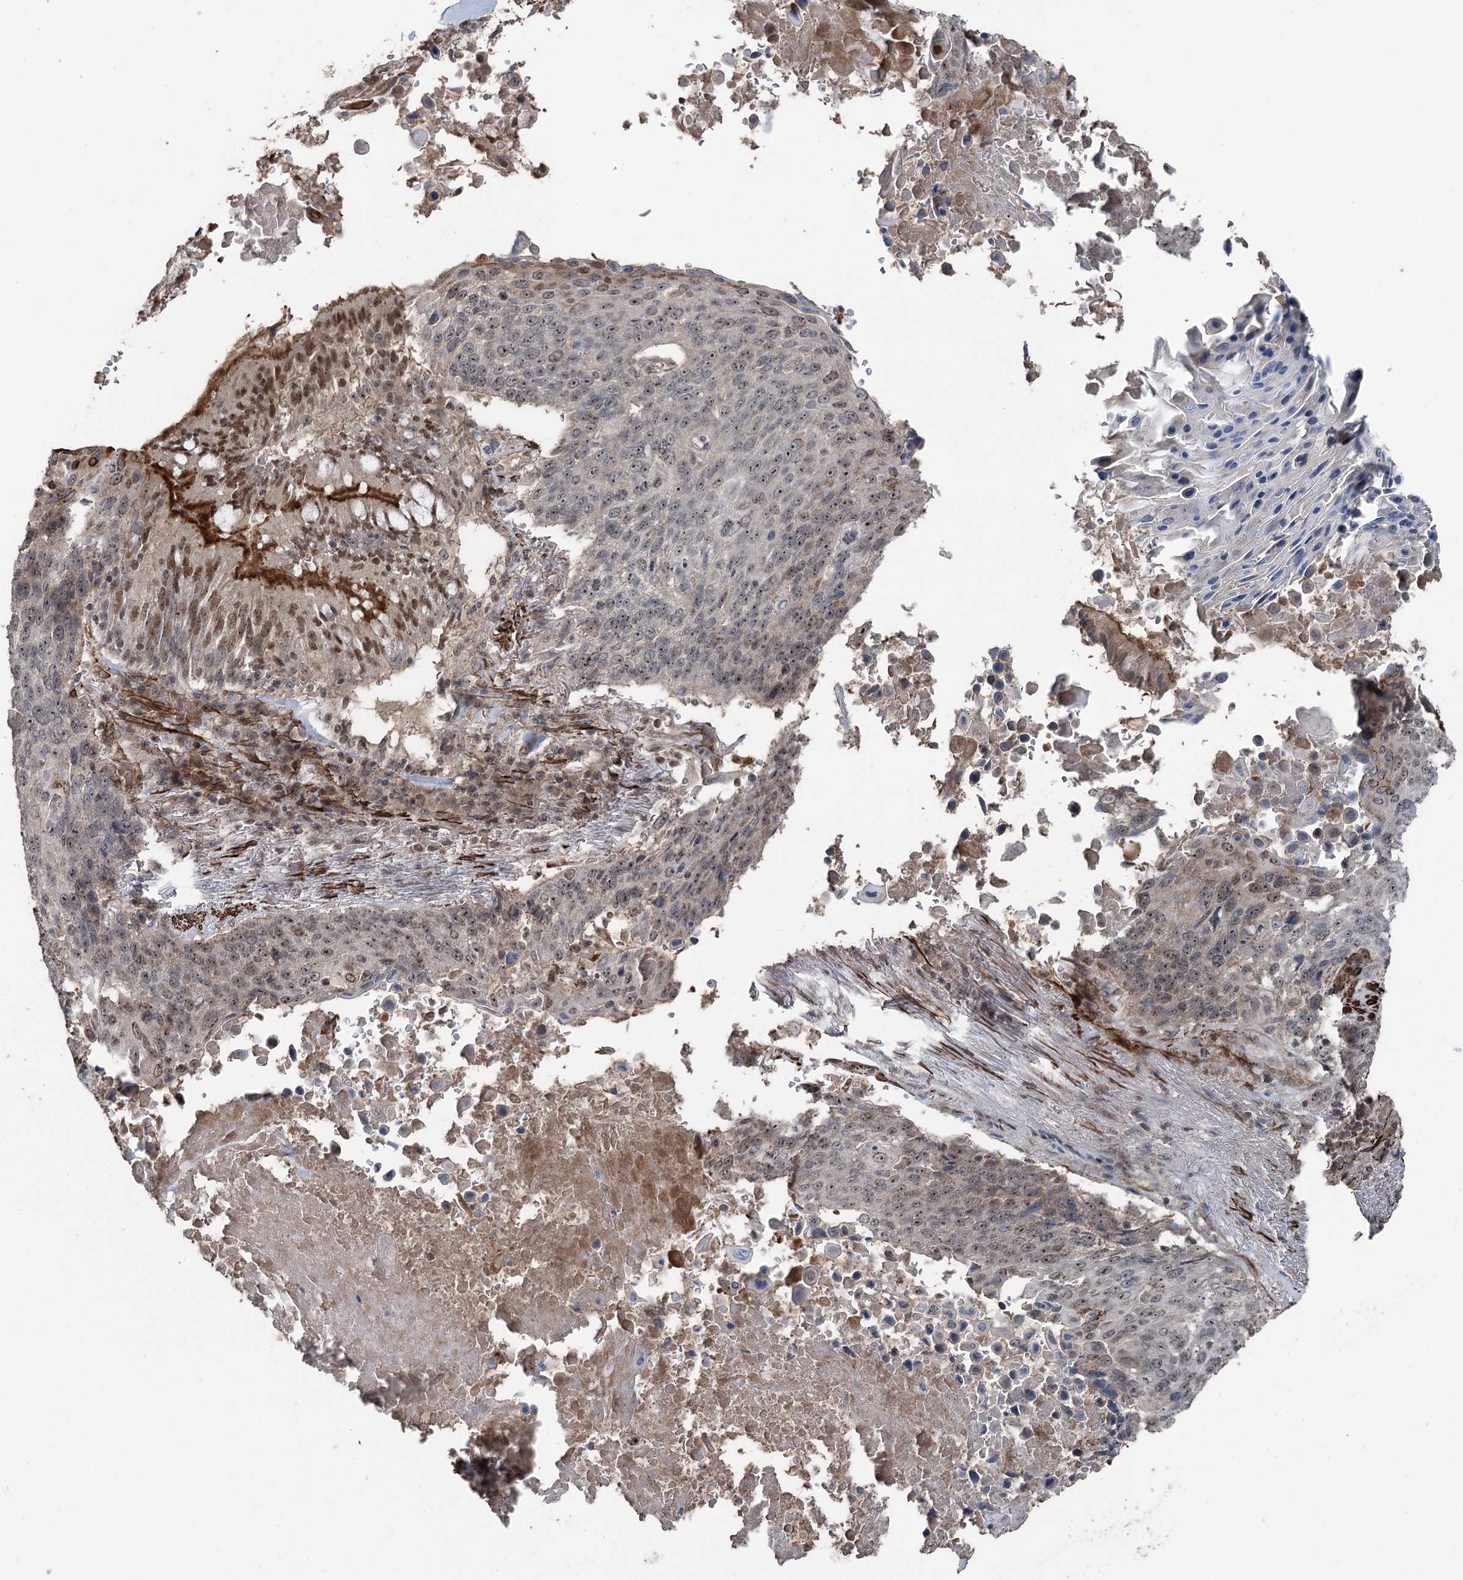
{"staining": {"intensity": "weak", "quantity": ">75%", "location": "nuclear"}, "tissue": "lung cancer", "cell_type": "Tumor cells", "image_type": "cancer", "snomed": [{"axis": "morphology", "description": "Squamous cell carcinoma, NOS"}, {"axis": "topography", "description": "Lung"}], "caption": "Squamous cell carcinoma (lung) tissue displays weak nuclear positivity in approximately >75% of tumor cells, visualized by immunohistochemistry.", "gene": "CCDC82", "patient": {"sex": "male", "age": 66}}